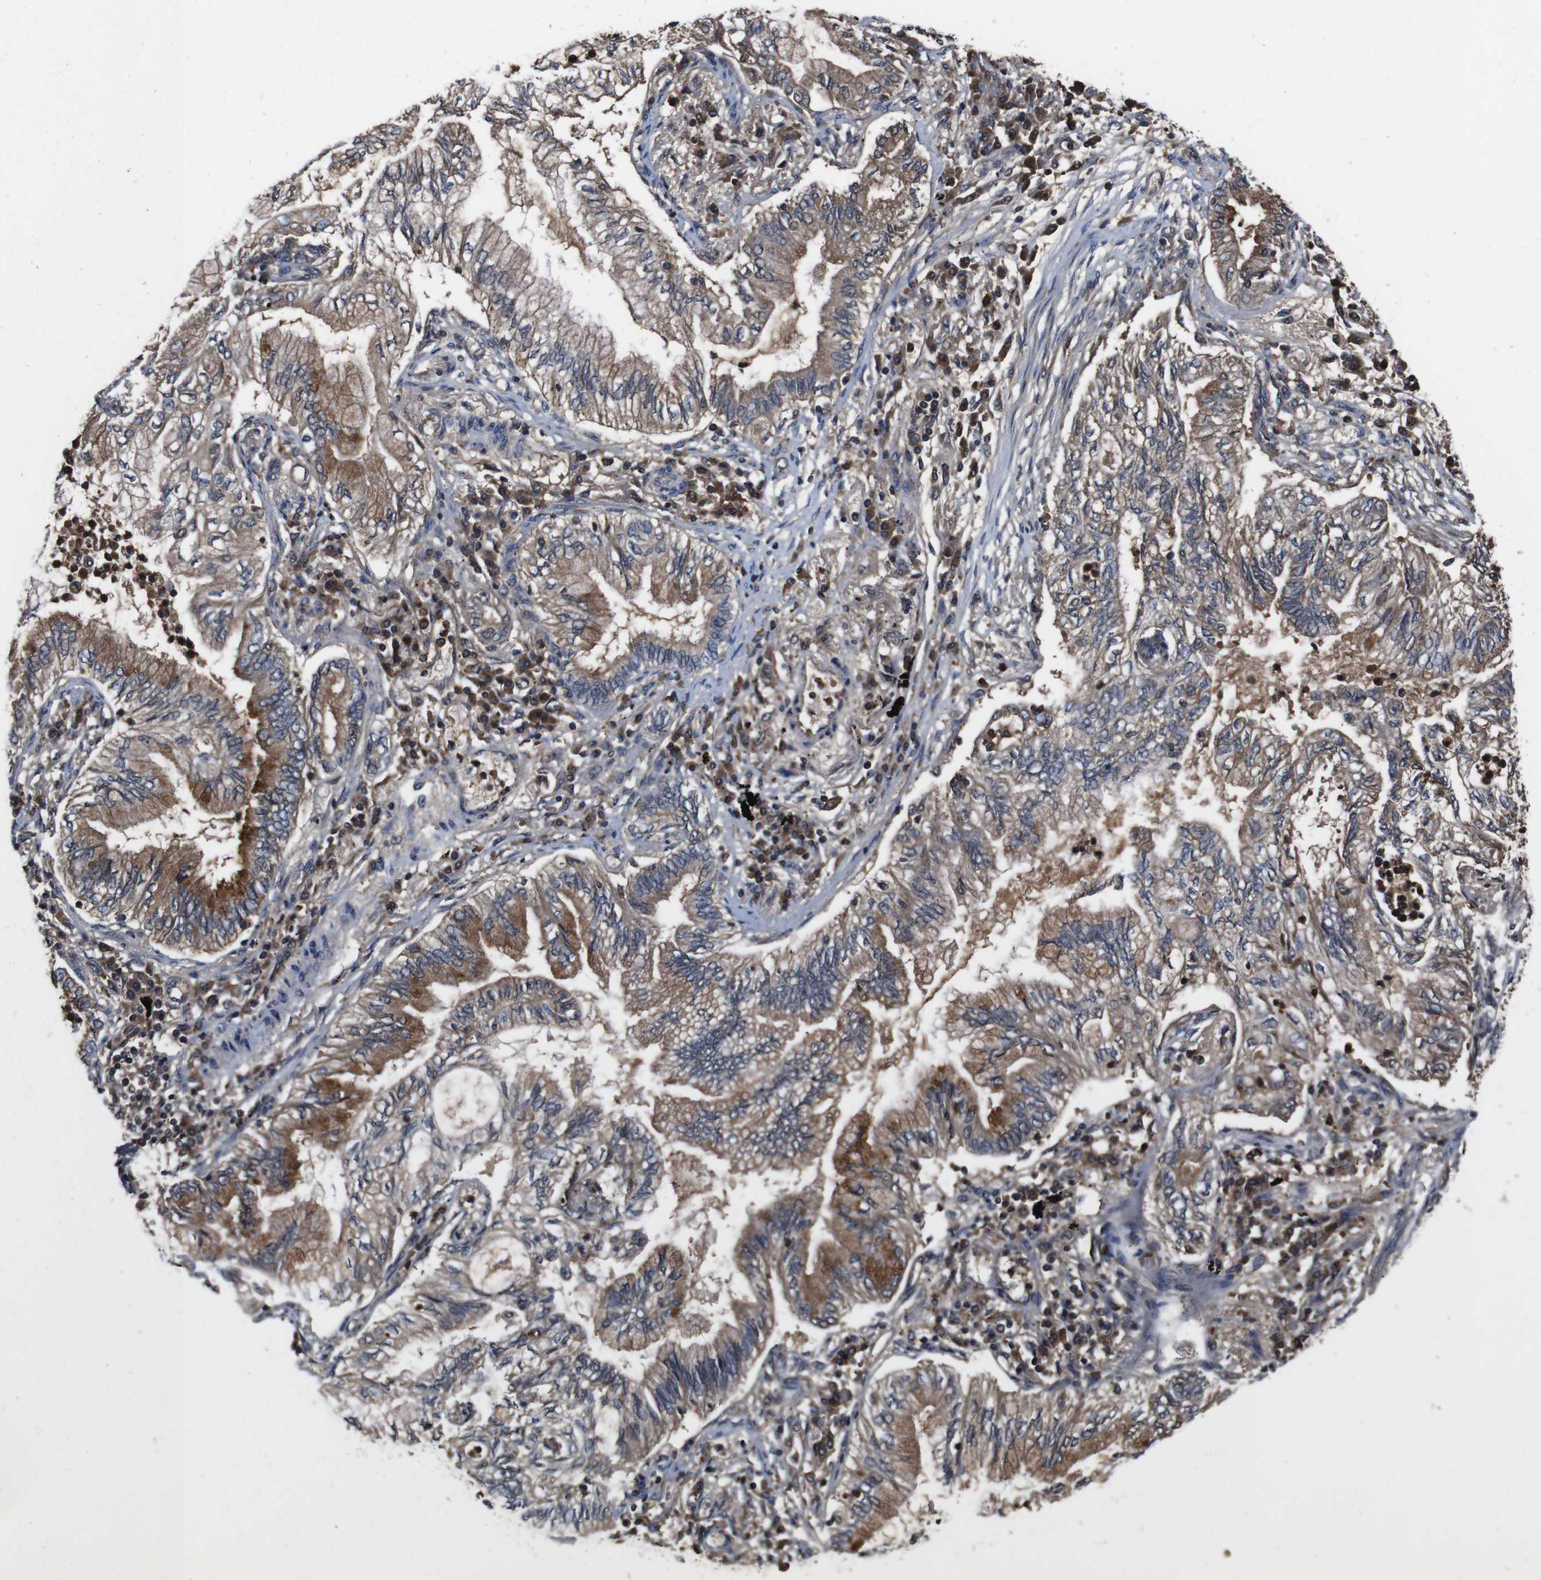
{"staining": {"intensity": "moderate", "quantity": ">75%", "location": "cytoplasmic/membranous"}, "tissue": "lung cancer", "cell_type": "Tumor cells", "image_type": "cancer", "snomed": [{"axis": "morphology", "description": "Normal tissue, NOS"}, {"axis": "morphology", "description": "Adenocarcinoma, NOS"}, {"axis": "topography", "description": "Bronchus"}, {"axis": "topography", "description": "Lung"}], "caption": "Immunohistochemistry of lung cancer reveals medium levels of moderate cytoplasmic/membranous positivity in about >75% of tumor cells.", "gene": "CXCL11", "patient": {"sex": "female", "age": 70}}